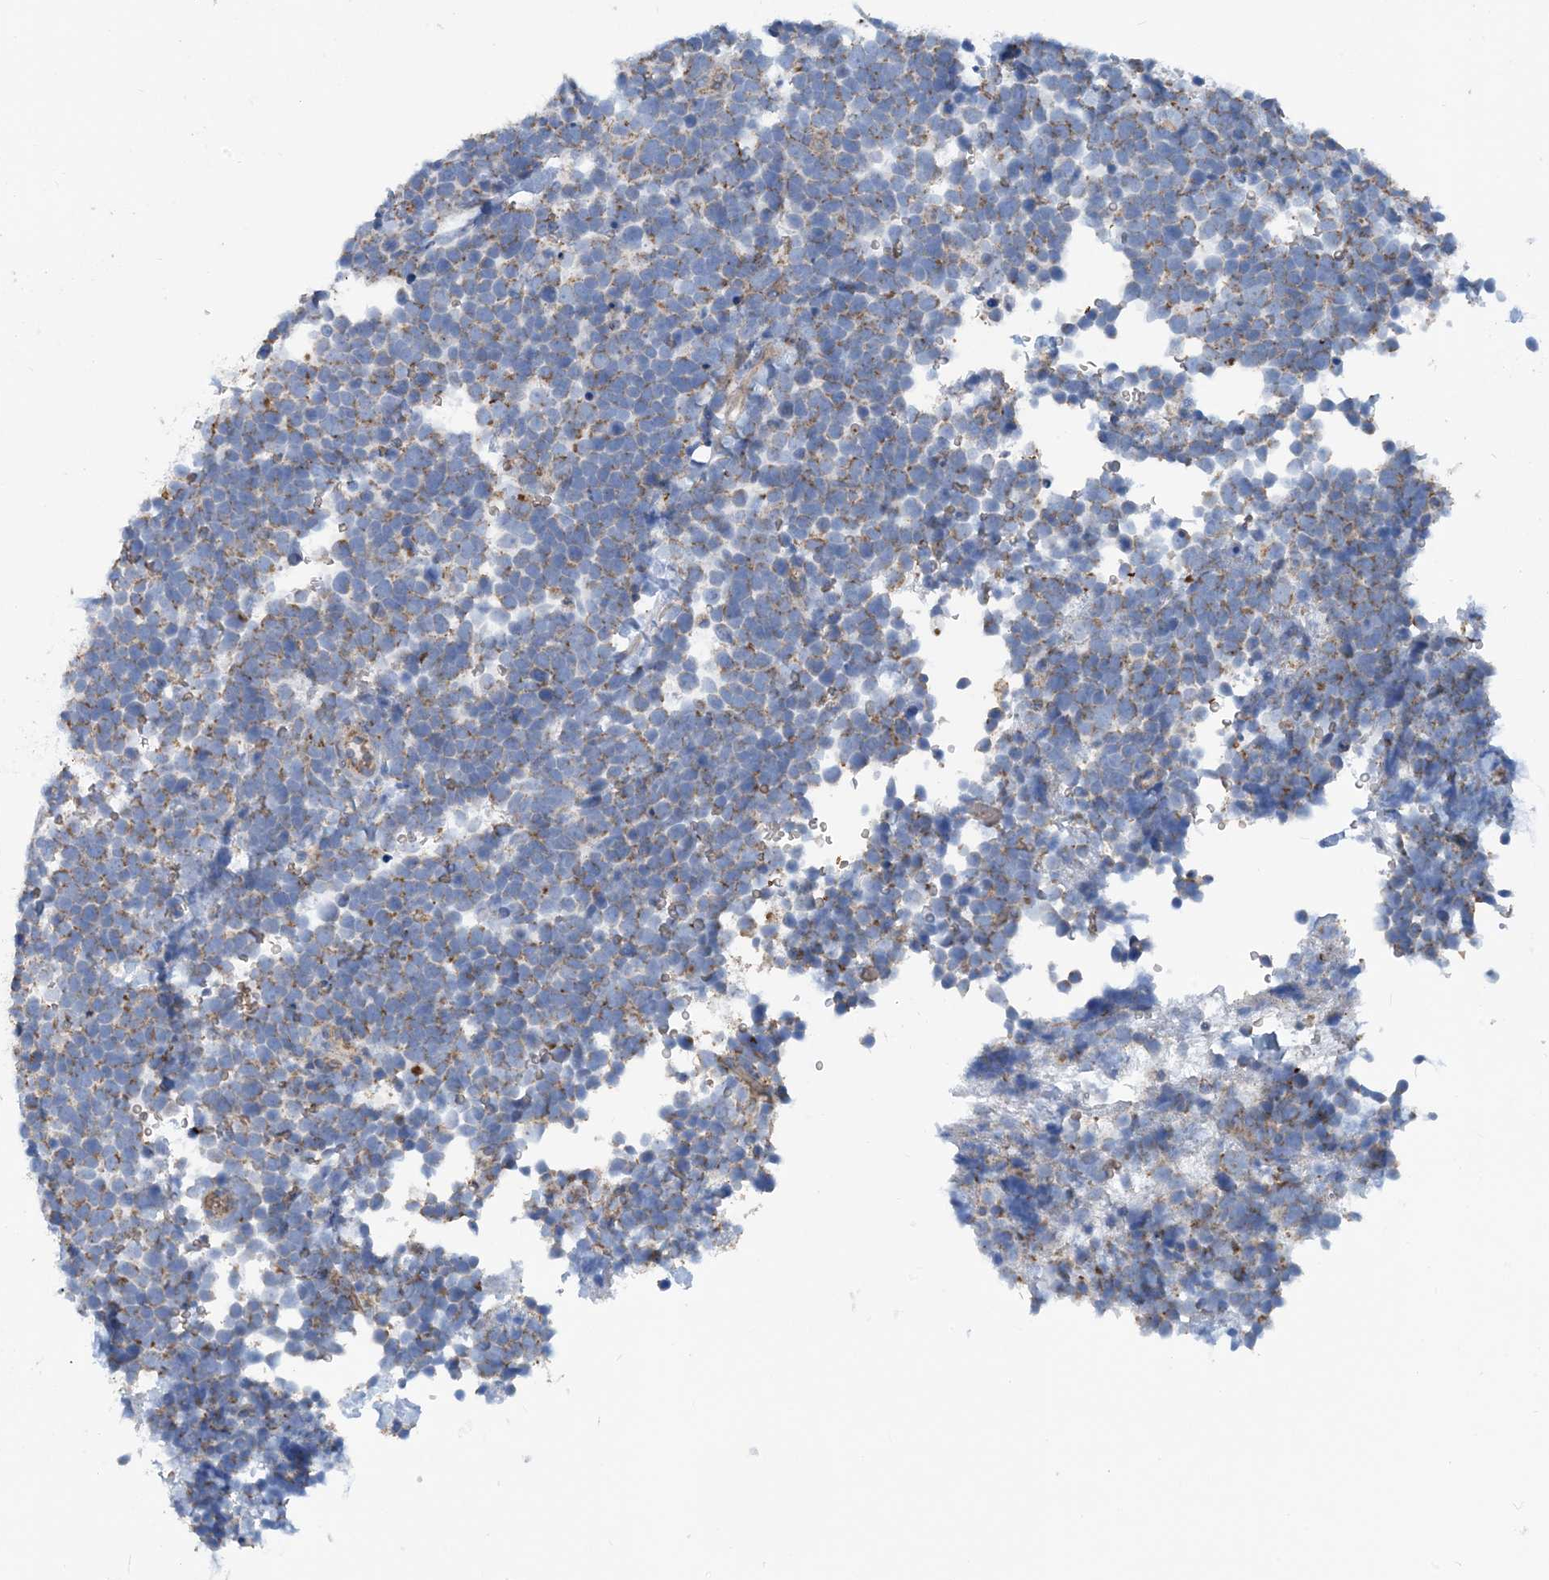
{"staining": {"intensity": "moderate", "quantity": ">75%", "location": "cytoplasmic/membranous"}, "tissue": "urothelial cancer", "cell_type": "Tumor cells", "image_type": "cancer", "snomed": [{"axis": "morphology", "description": "Urothelial carcinoma, High grade"}, {"axis": "topography", "description": "Urinary bladder"}], "caption": "Urothelial cancer stained for a protein (brown) exhibits moderate cytoplasmic/membranous positive staining in about >75% of tumor cells.", "gene": "PHOSPHO2", "patient": {"sex": "female", "age": 82}}